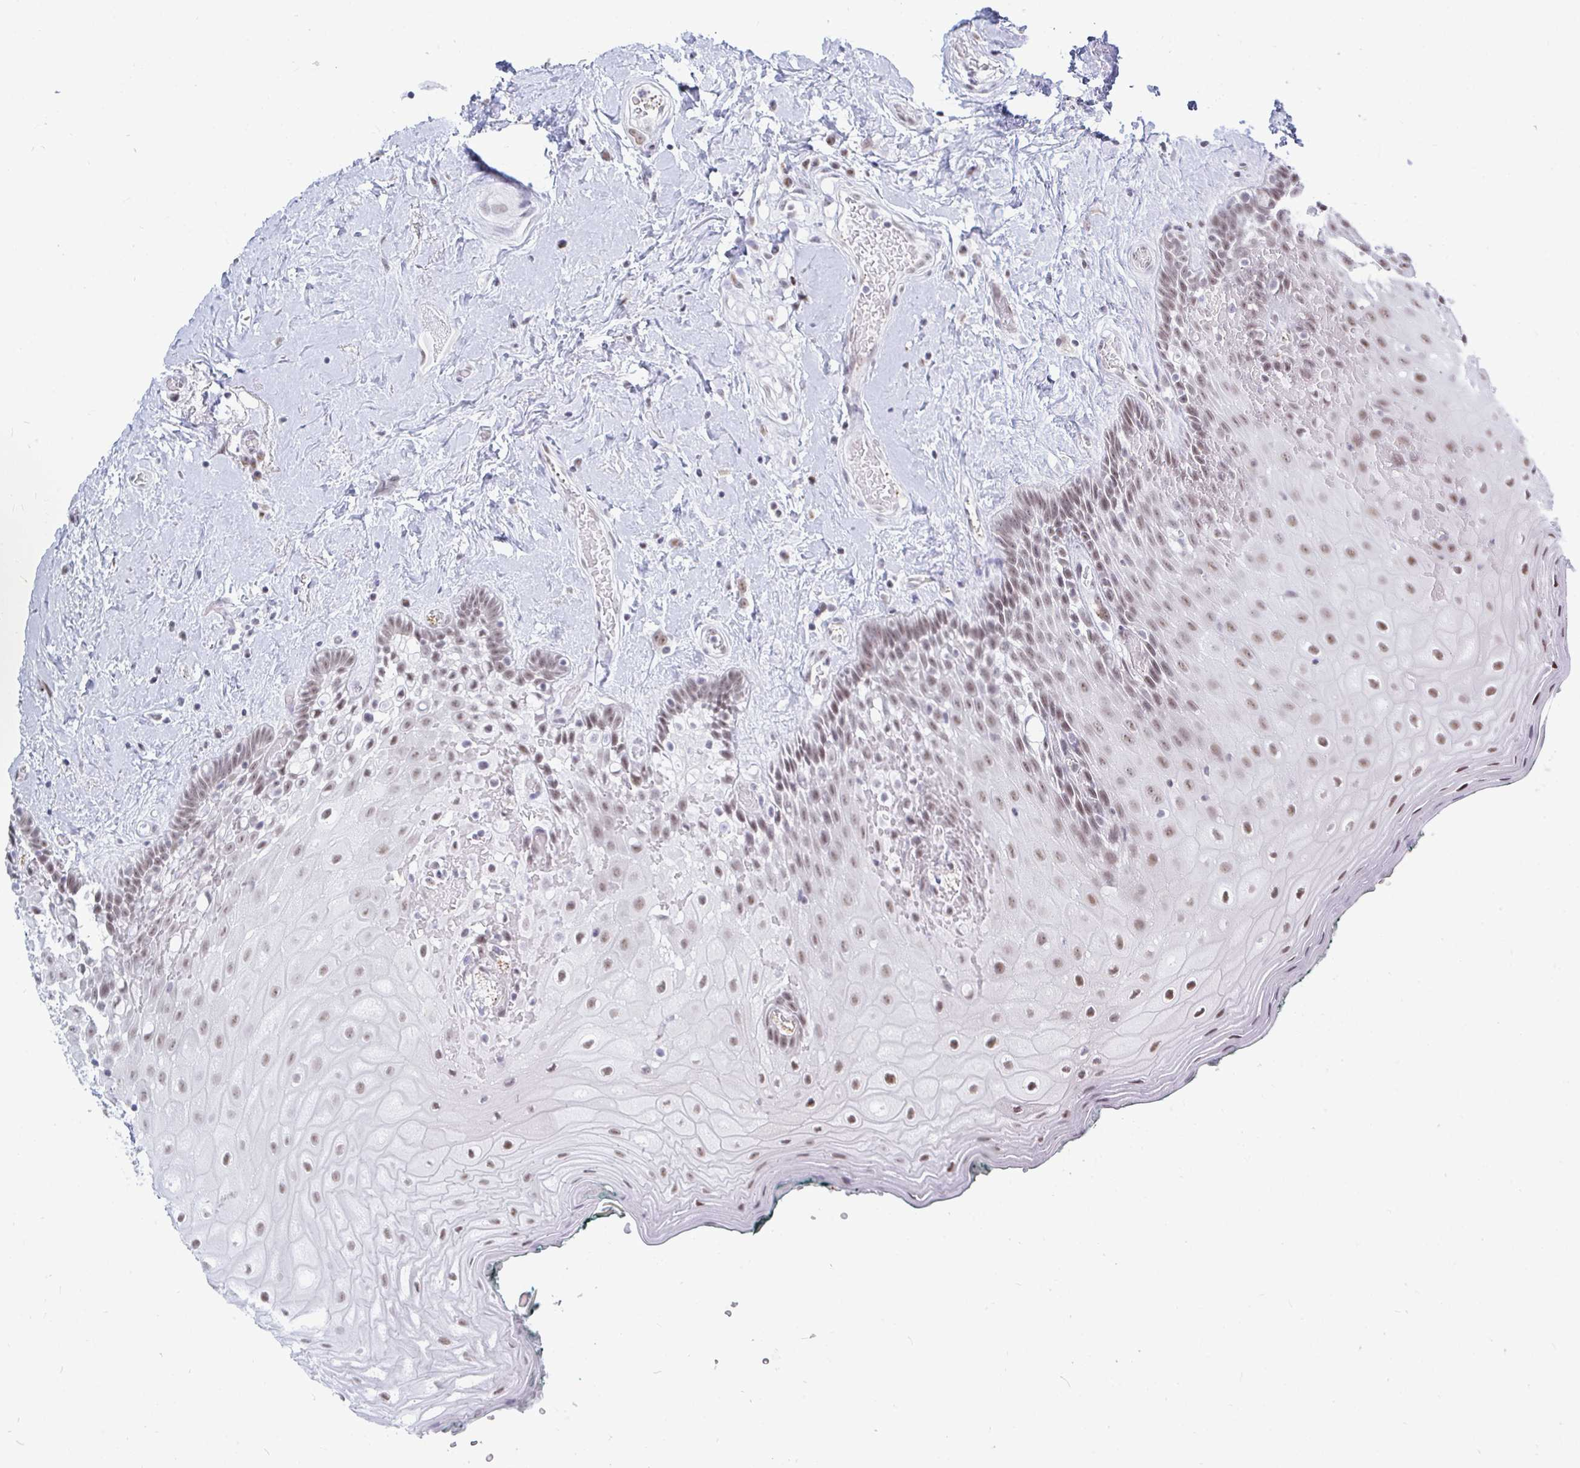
{"staining": {"intensity": "weak", "quantity": ">75%", "location": "nuclear"}, "tissue": "oral mucosa", "cell_type": "Squamous epithelial cells", "image_type": "normal", "snomed": [{"axis": "morphology", "description": "Normal tissue, NOS"}, {"axis": "morphology", "description": "Squamous cell carcinoma, NOS"}, {"axis": "topography", "description": "Oral tissue"}, {"axis": "topography", "description": "Head-Neck"}], "caption": "This is an image of immunohistochemistry staining of normal oral mucosa, which shows weak positivity in the nuclear of squamous epithelial cells.", "gene": "TRIP12", "patient": {"sex": "male", "age": 64}}